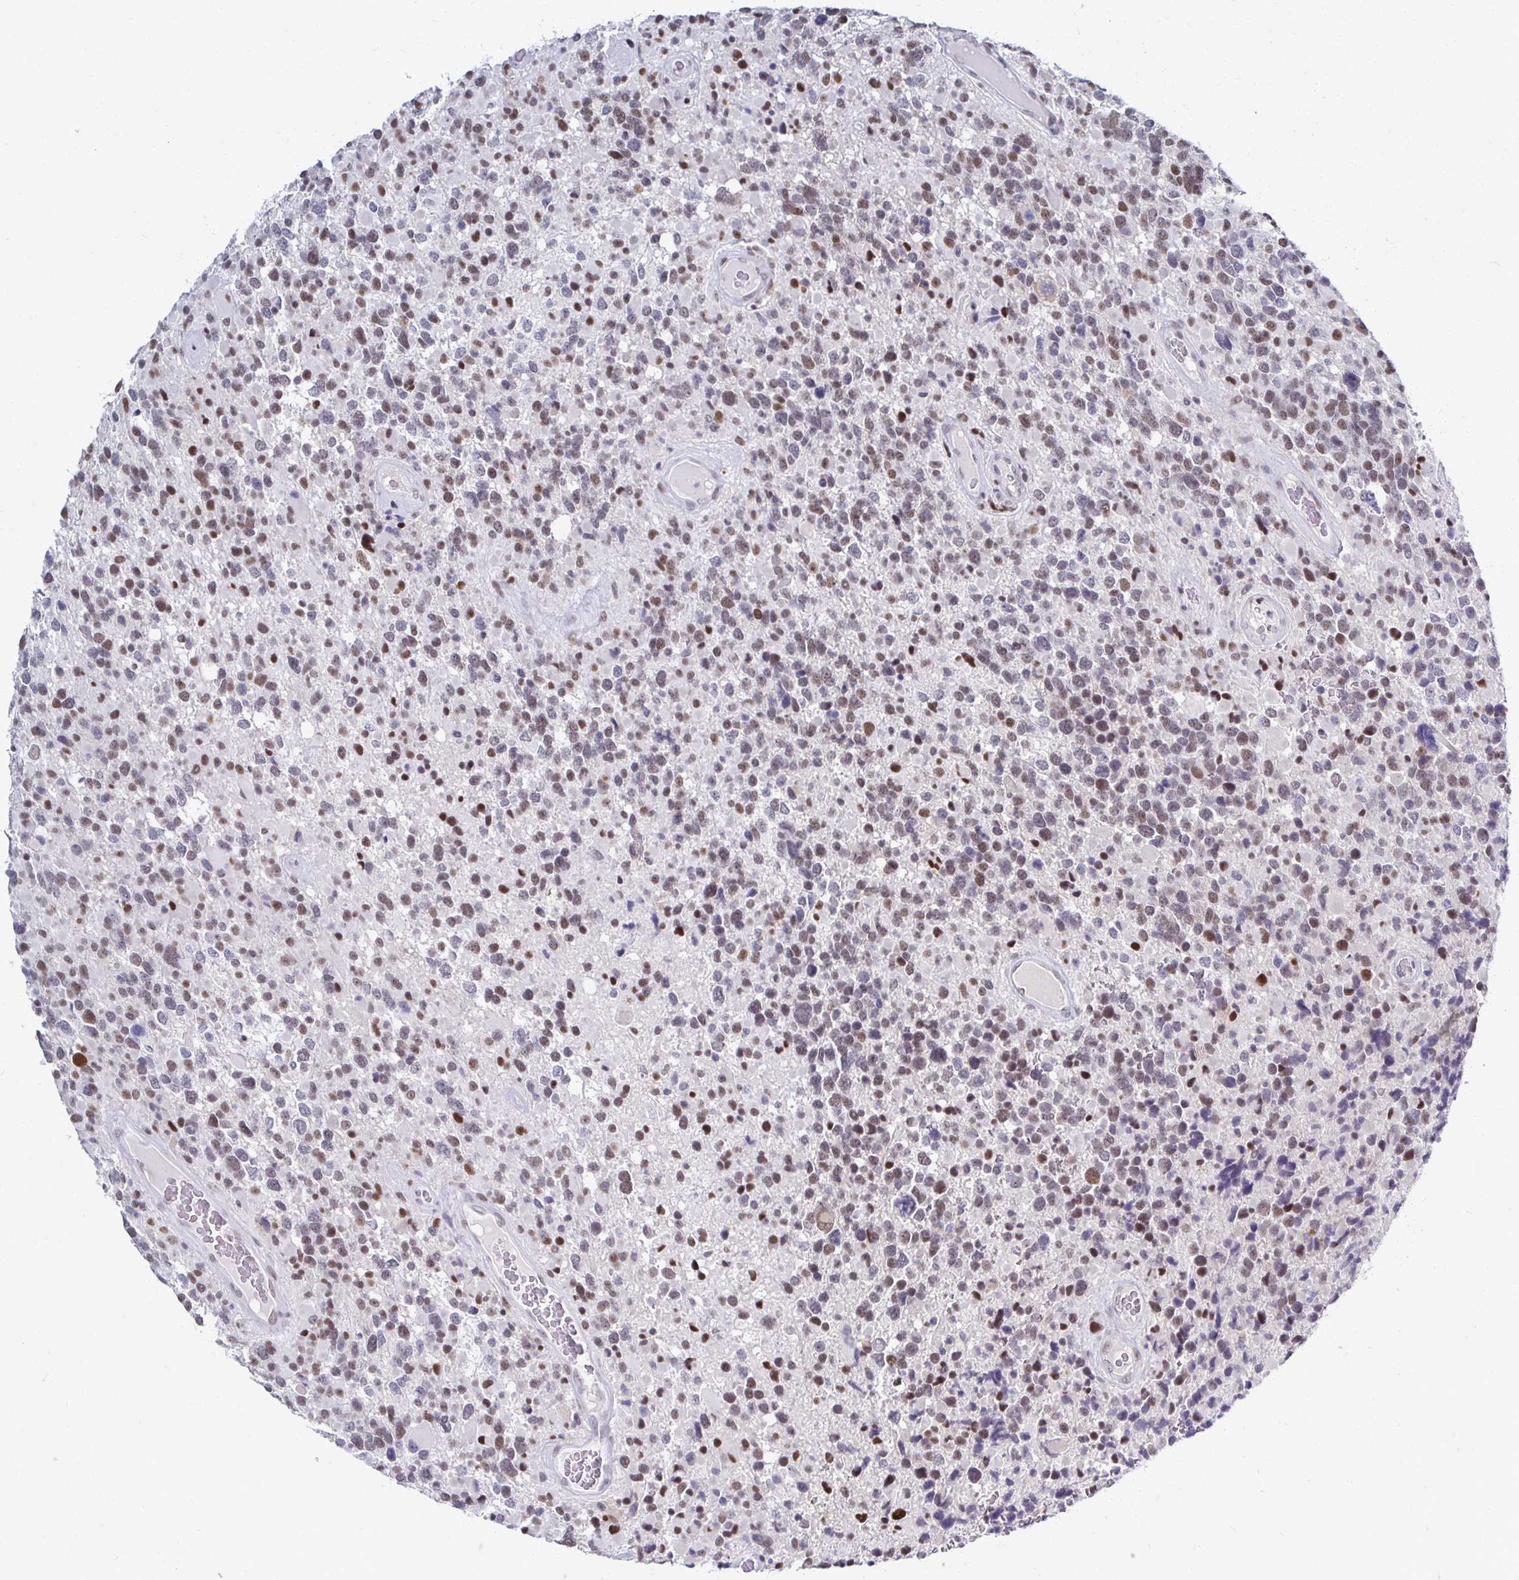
{"staining": {"intensity": "weak", "quantity": "25%-75%", "location": "nuclear"}, "tissue": "glioma", "cell_type": "Tumor cells", "image_type": "cancer", "snomed": [{"axis": "morphology", "description": "Glioma, malignant, High grade"}, {"axis": "topography", "description": "Brain"}], "caption": "Glioma stained for a protein displays weak nuclear positivity in tumor cells.", "gene": "IRF7", "patient": {"sex": "female", "age": 40}}